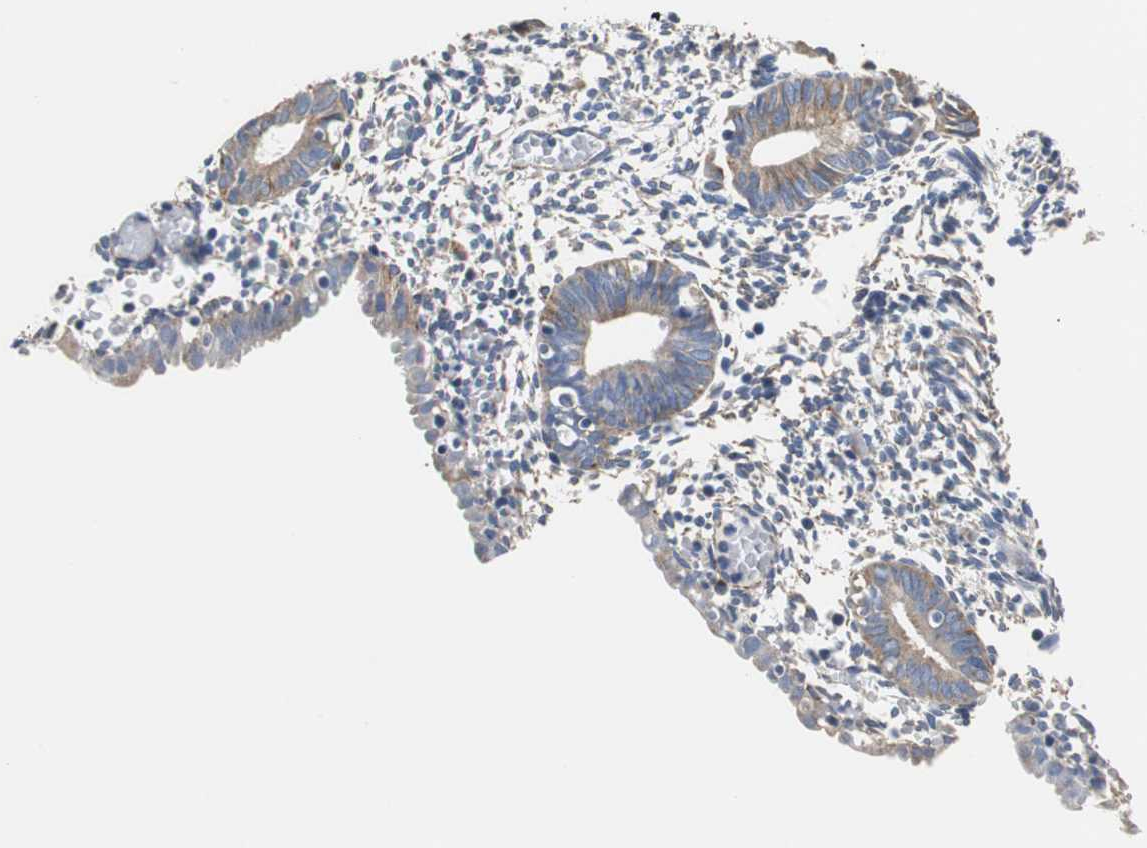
{"staining": {"intensity": "negative", "quantity": "none", "location": "none"}, "tissue": "endometrium", "cell_type": "Cells in endometrial stroma", "image_type": "normal", "snomed": [{"axis": "morphology", "description": "Normal tissue, NOS"}, {"axis": "morphology", "description": "Atrophy, NOS"}, {"axis": "topography", "description": "Uterus"}, {"axis": "topography", "description": "Endometrium"}], "caption": "High magnification brightfield microscopy of unremarkable endometrium stained with DAB (3,3'-diaminobenzidine) (brown) and counterstained with hematoxylin (blue): cells in endometrial stroma show no significant staining. (DAB (3,3'-diaminobenzidine) immunohistochemistry (IHC), high magnification).", "gene": "PCK1", "patient": {"sex": "female", "age": 68}}